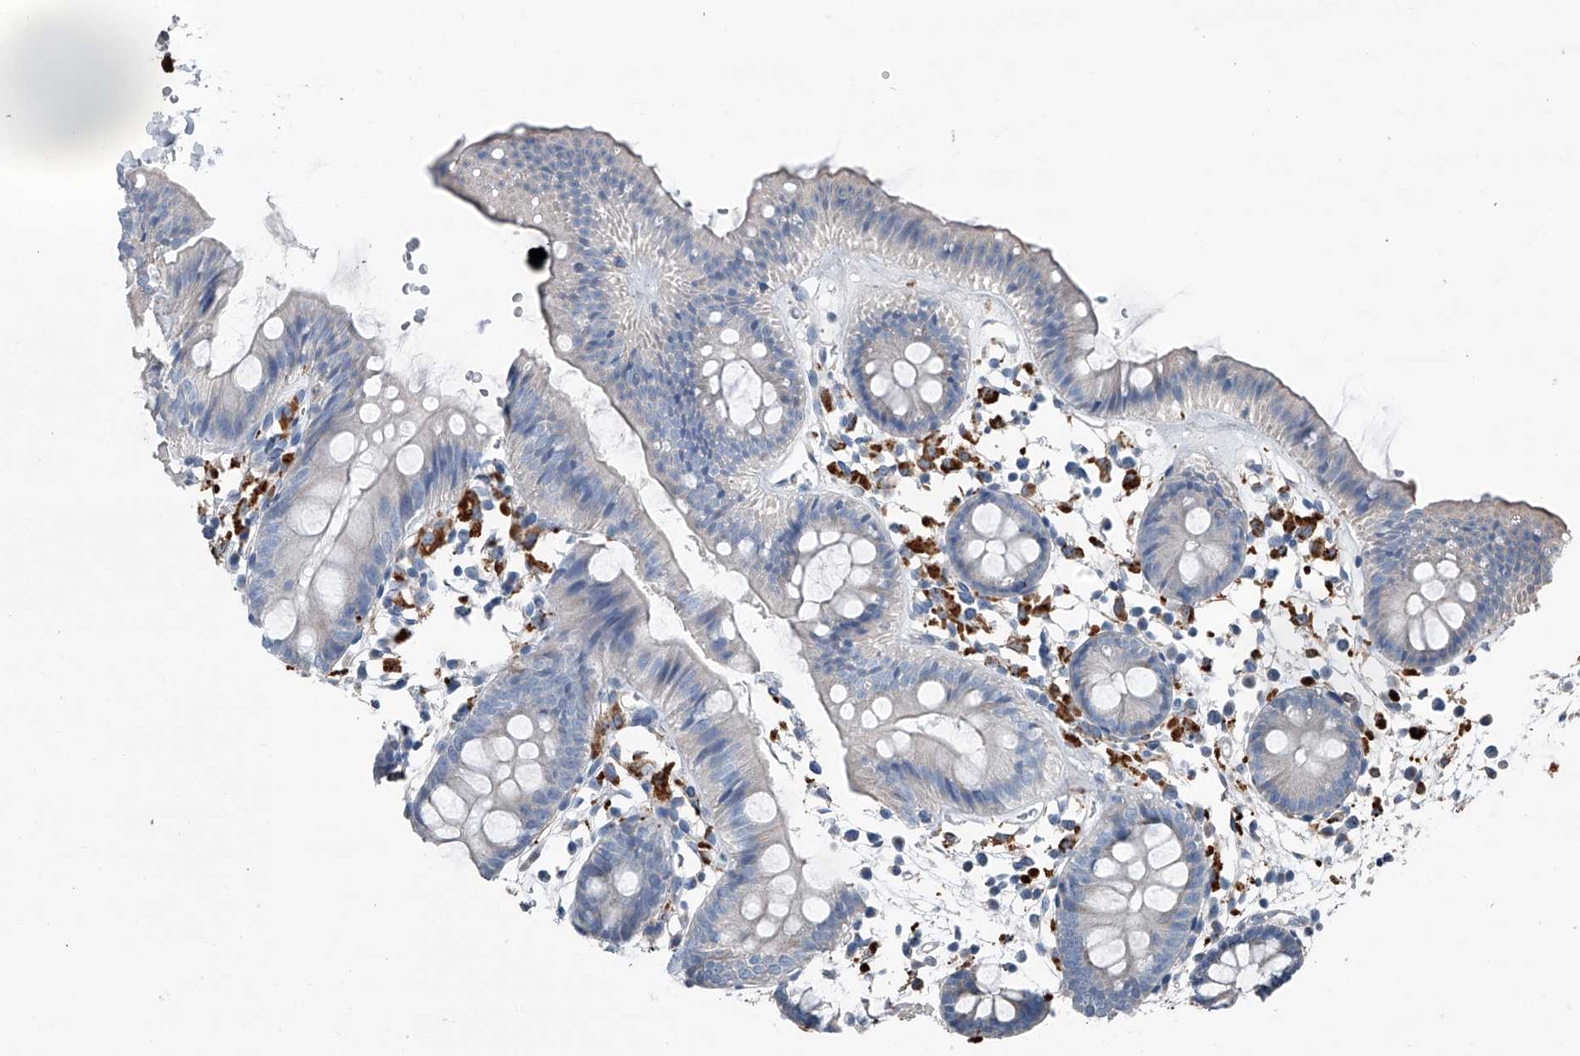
{"staining": {"intensity": "negative", "quantity": "none", "location": "none"}, "tissue": "colon", "cell_type": "Endothelial cells", "image_type": "normal", "snomed": [{"axis": "morphology", "description": "Normal tissue, NOS"}, {"axis": "topography", "description": "Colon"}], "caption": "Immunohistochemistry of unremarkable colon exhibits no expression in endothelial cells.", "gene": "ZNF772", "patient": {"sex": "male", "age": 56}}